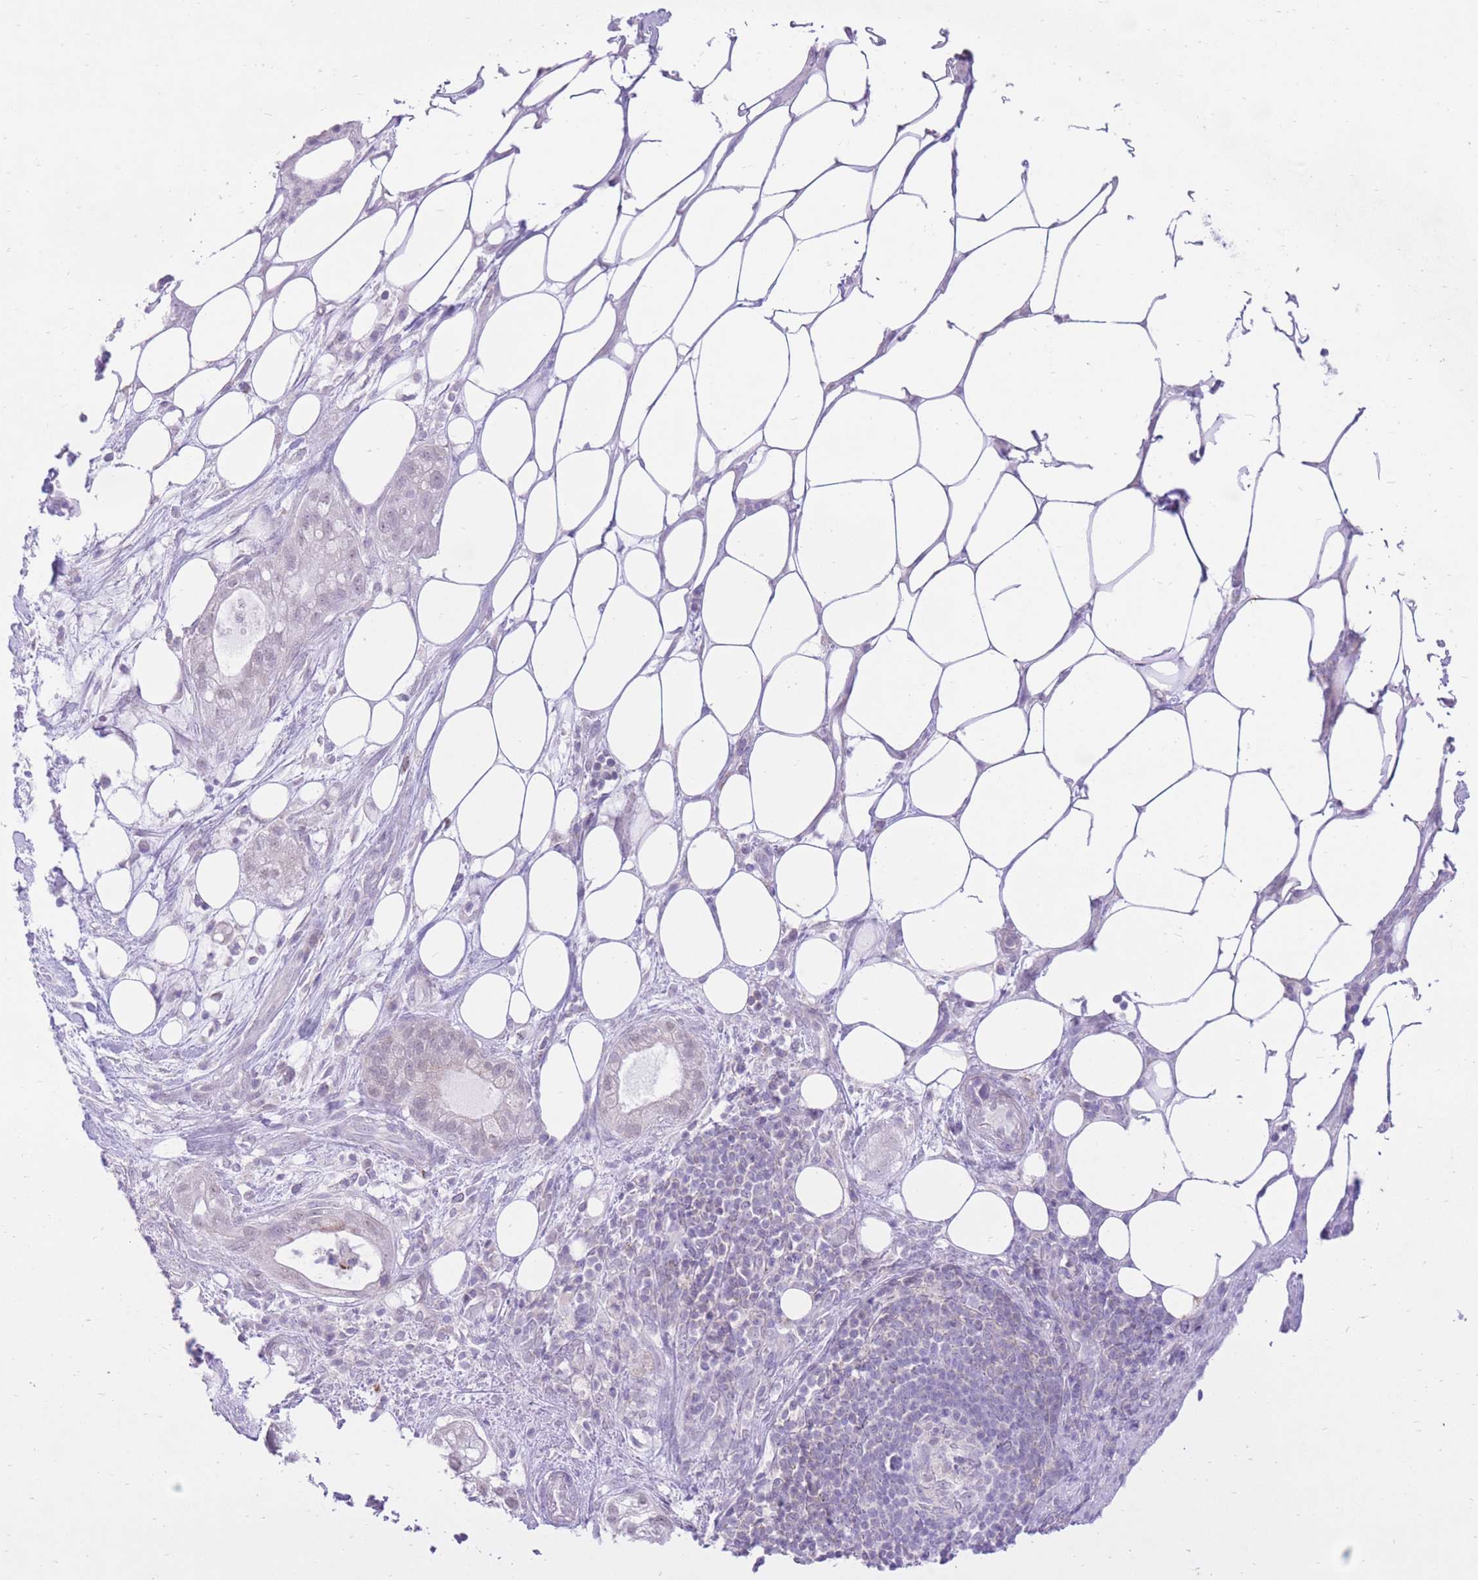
{"staining": {"intensity": "negative", "quantity": "none", "location": "none"}, "tissue": "pancreatic cancer", "cell_type": "Tumor cells", "image_type": "cancer", "snomed": [{"axis": "morphology", "description": "Adenocarcinoma, NOS"}, {"axis": "topography", "description": "Pancreas"}], "caption": "Immunohistochemistry (IHC) micrograph of pancreatic adenocarcinoma stained for a protein (brown), which reveals no positivity in tumor cells. Brightfield microscopy of immunohistochemistry stained with DAB (3,3'-diaminobenzidine) (brown) and hematoxylin (blue), captured at high magnification.", "gene": "DENND2D", "patient": {"sex": "male", "age": 44}}